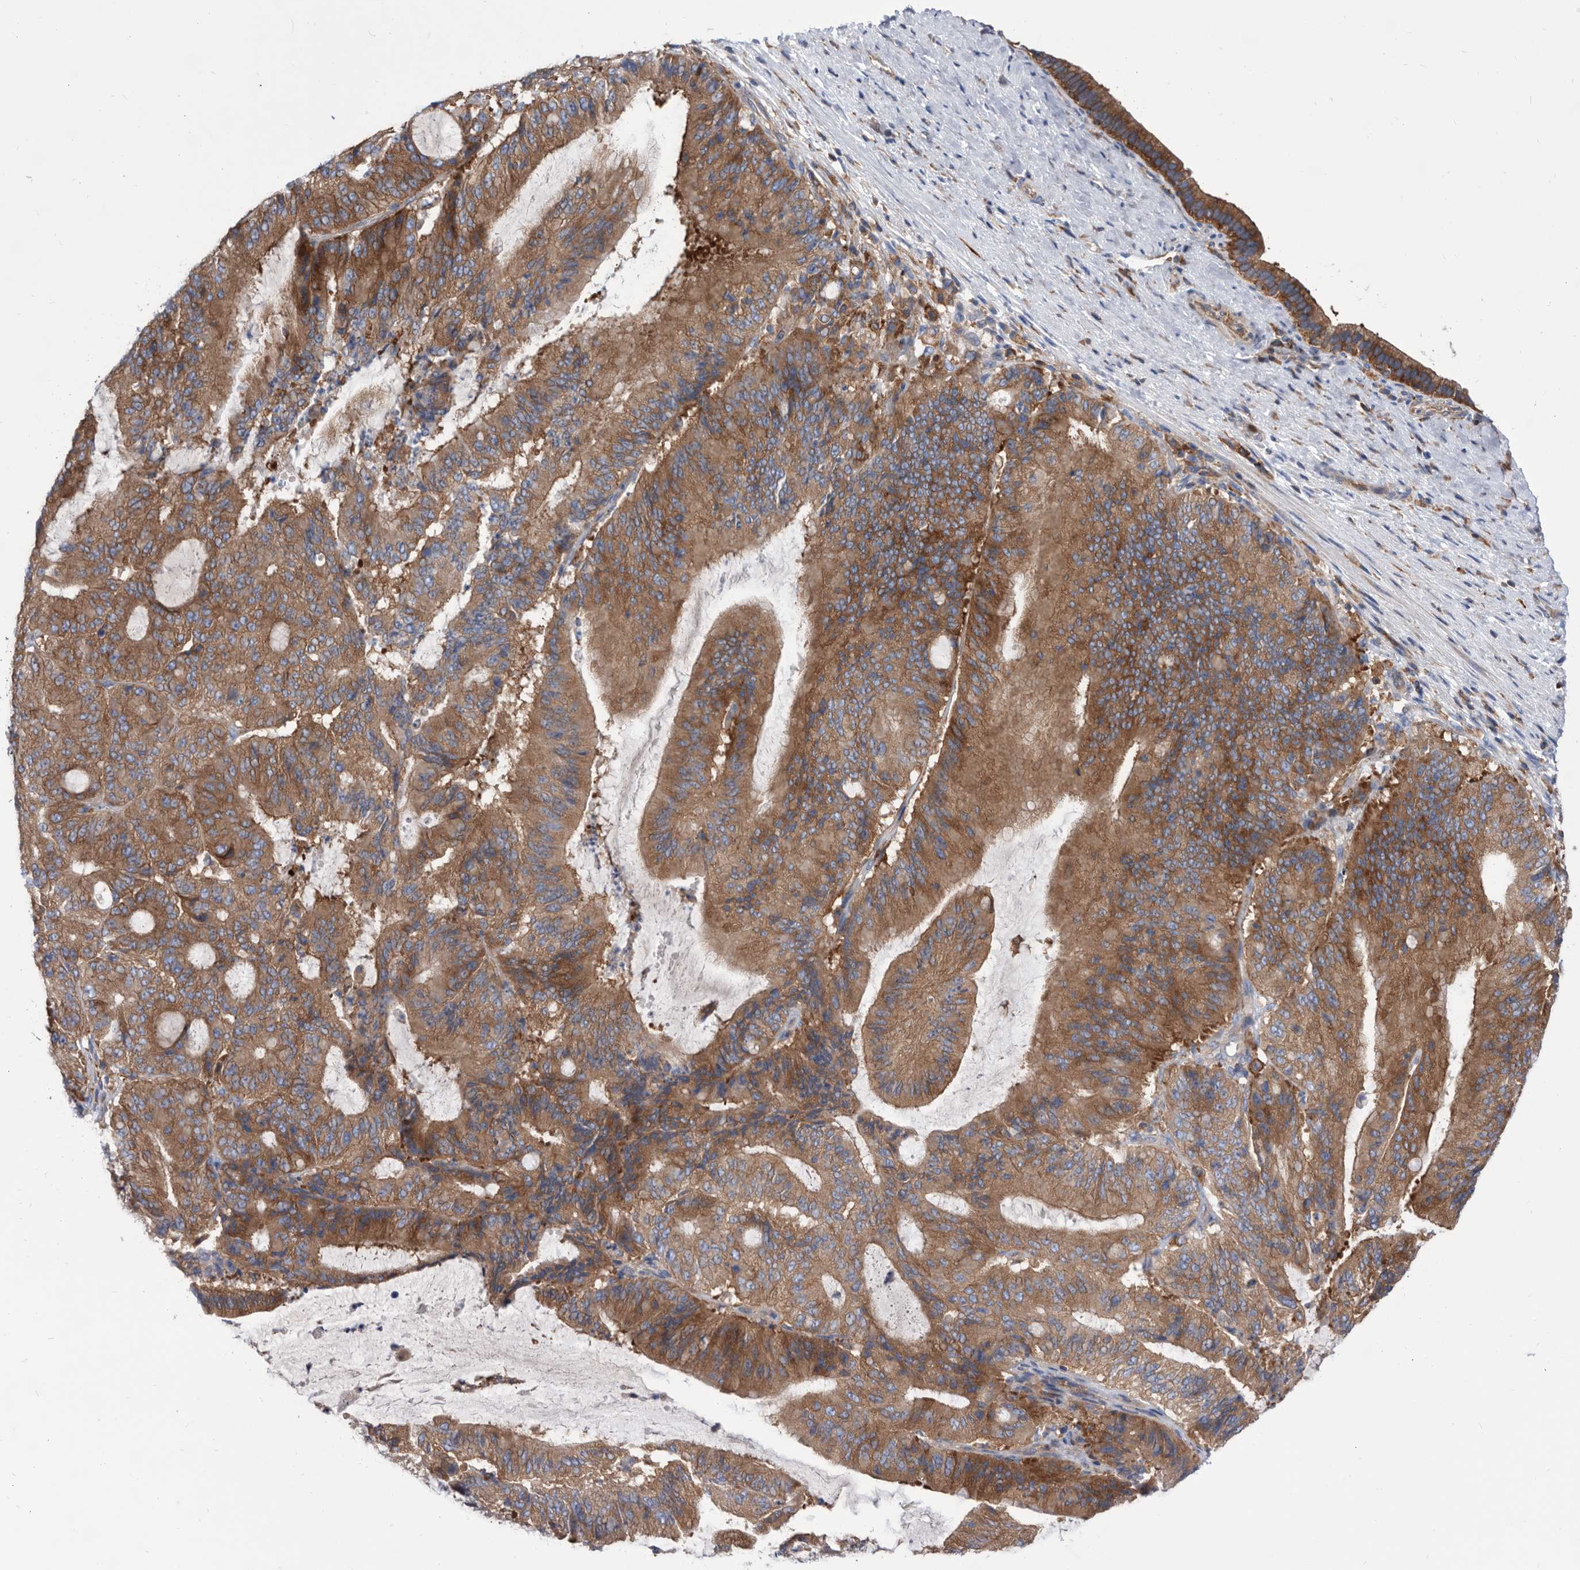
{"staining": {"intensity": "moderate", "quantity": ">75%", "location": "cytoplasmic/membranous"}, "tissue": "liver cancer", "cell_type": "Tumor cells", "image_type": "cancer", "snomed": [{"axis": "morphology", "description": "Normal tissue, NOS"}, {"axis": "morphology", "description": "Cholangiocarcinoma"}, {"axis": "topography", "description": "Liver"}, {"axis": "topography", "description": "Peripheral nerve tissue"}], "caption": "Moderate cytoplasmic/membranous positivity for a protein is identified in approximately >75% of tumor cells of cholangiocarcinoma (liver) using IHC.", "gene": "SMG7", "patient": {"sex": "female", "age": 73}}